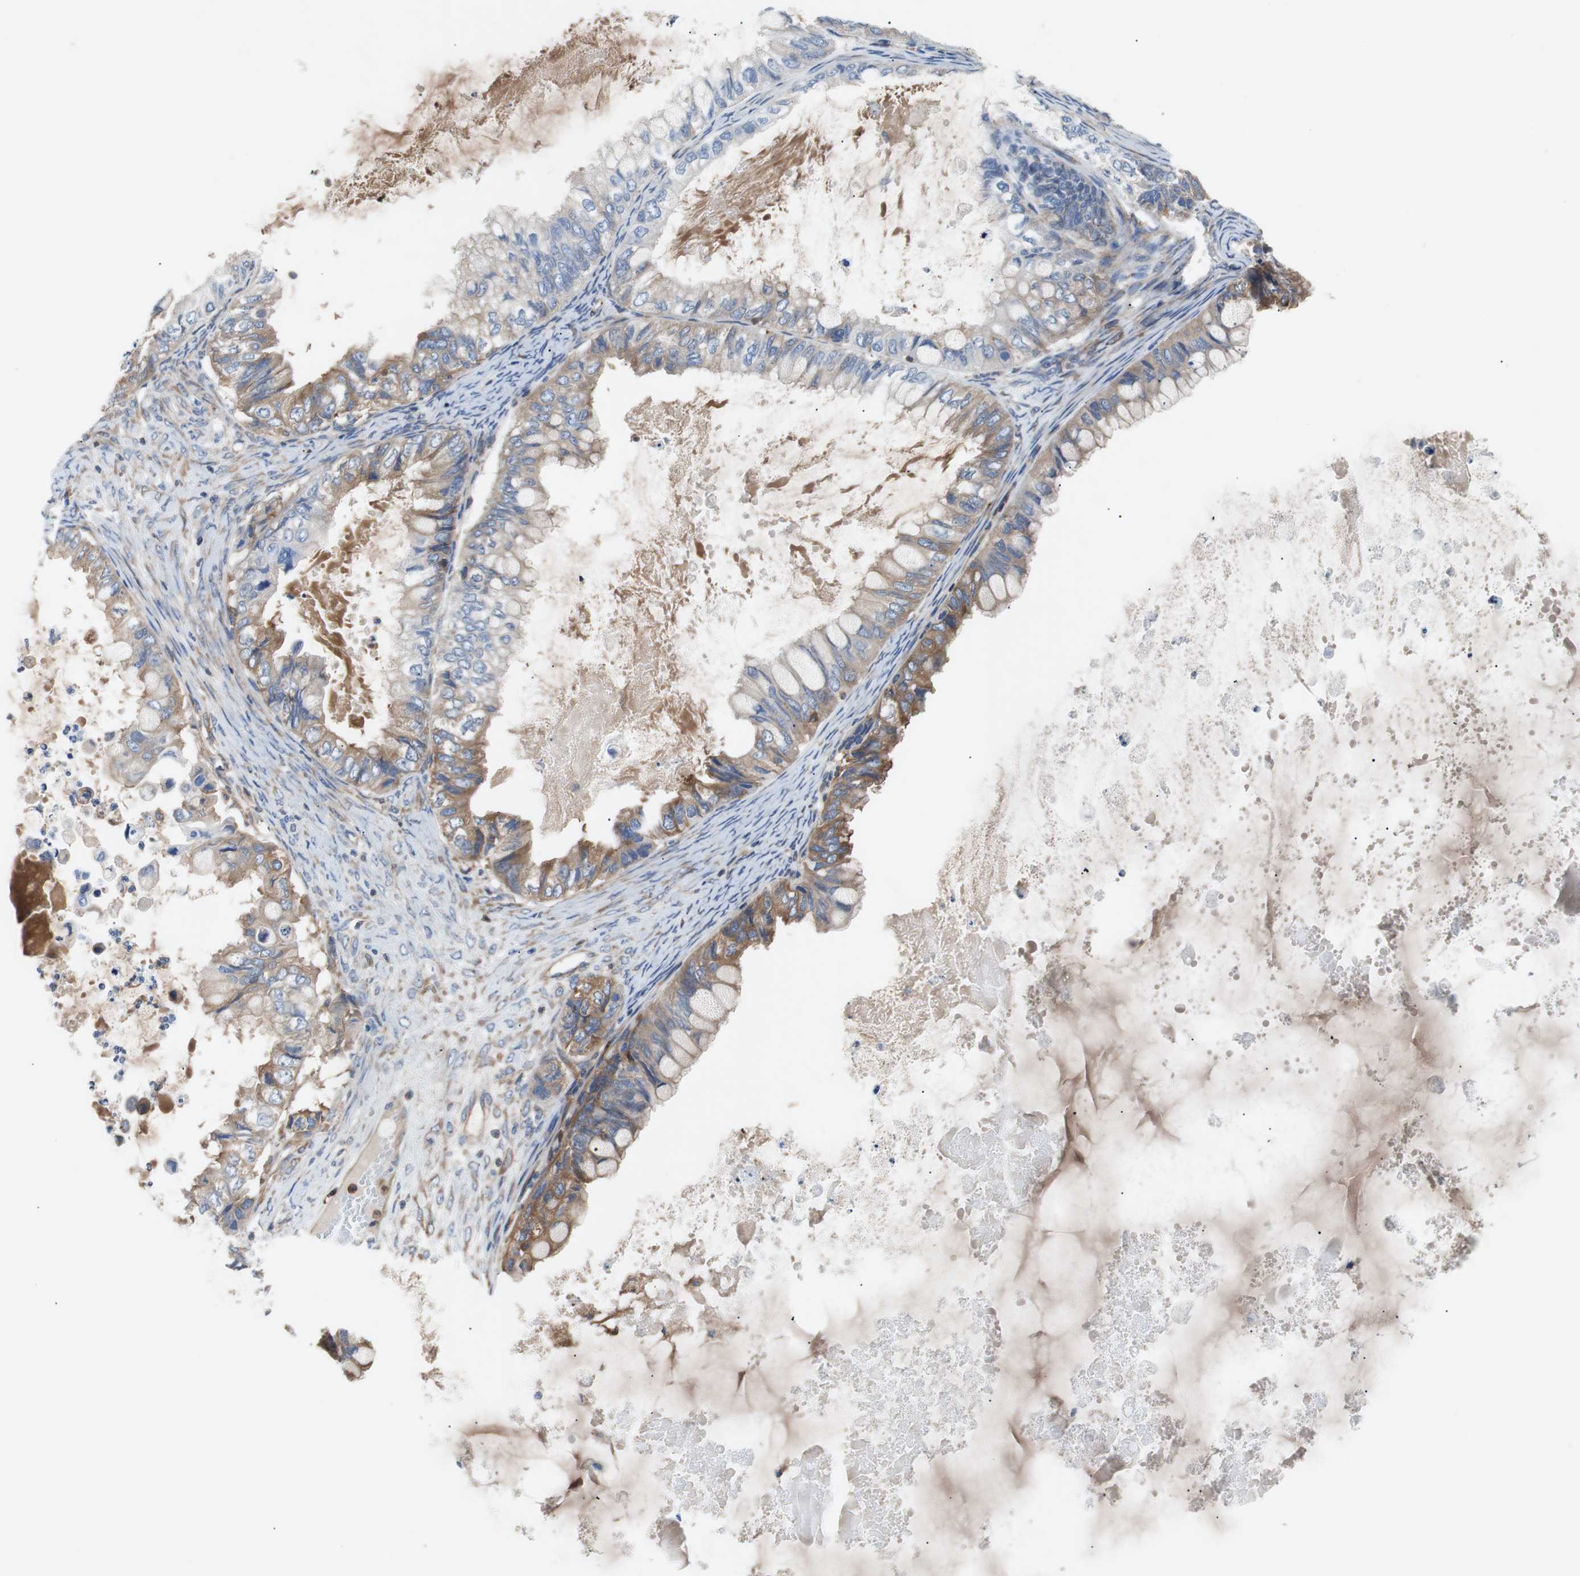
{"staining": {"intensity": "moderate", "quantity": "25%-75%", "location": "cytoplasmic/membranous"}, "tissue": "ovarian cancer", "cell_type": "Tumor cells", "image_type": "cancer", "snomed": [{"axis": "morphology", "description": "Cystadenocarcinoma, mucinous, NOS"}, {"axis": "topography", "description": "Ovary"}], "caption": "Immunohistochemistry micrograph of human ovarian cancer stained for a protein (brown), which reveals medium levels of moderate cytoplasmic/membranous staining in approximately 25%-75% of tumor cells.", "gene": "GYS1", "patient": {"sex": "female", "age": 80}}